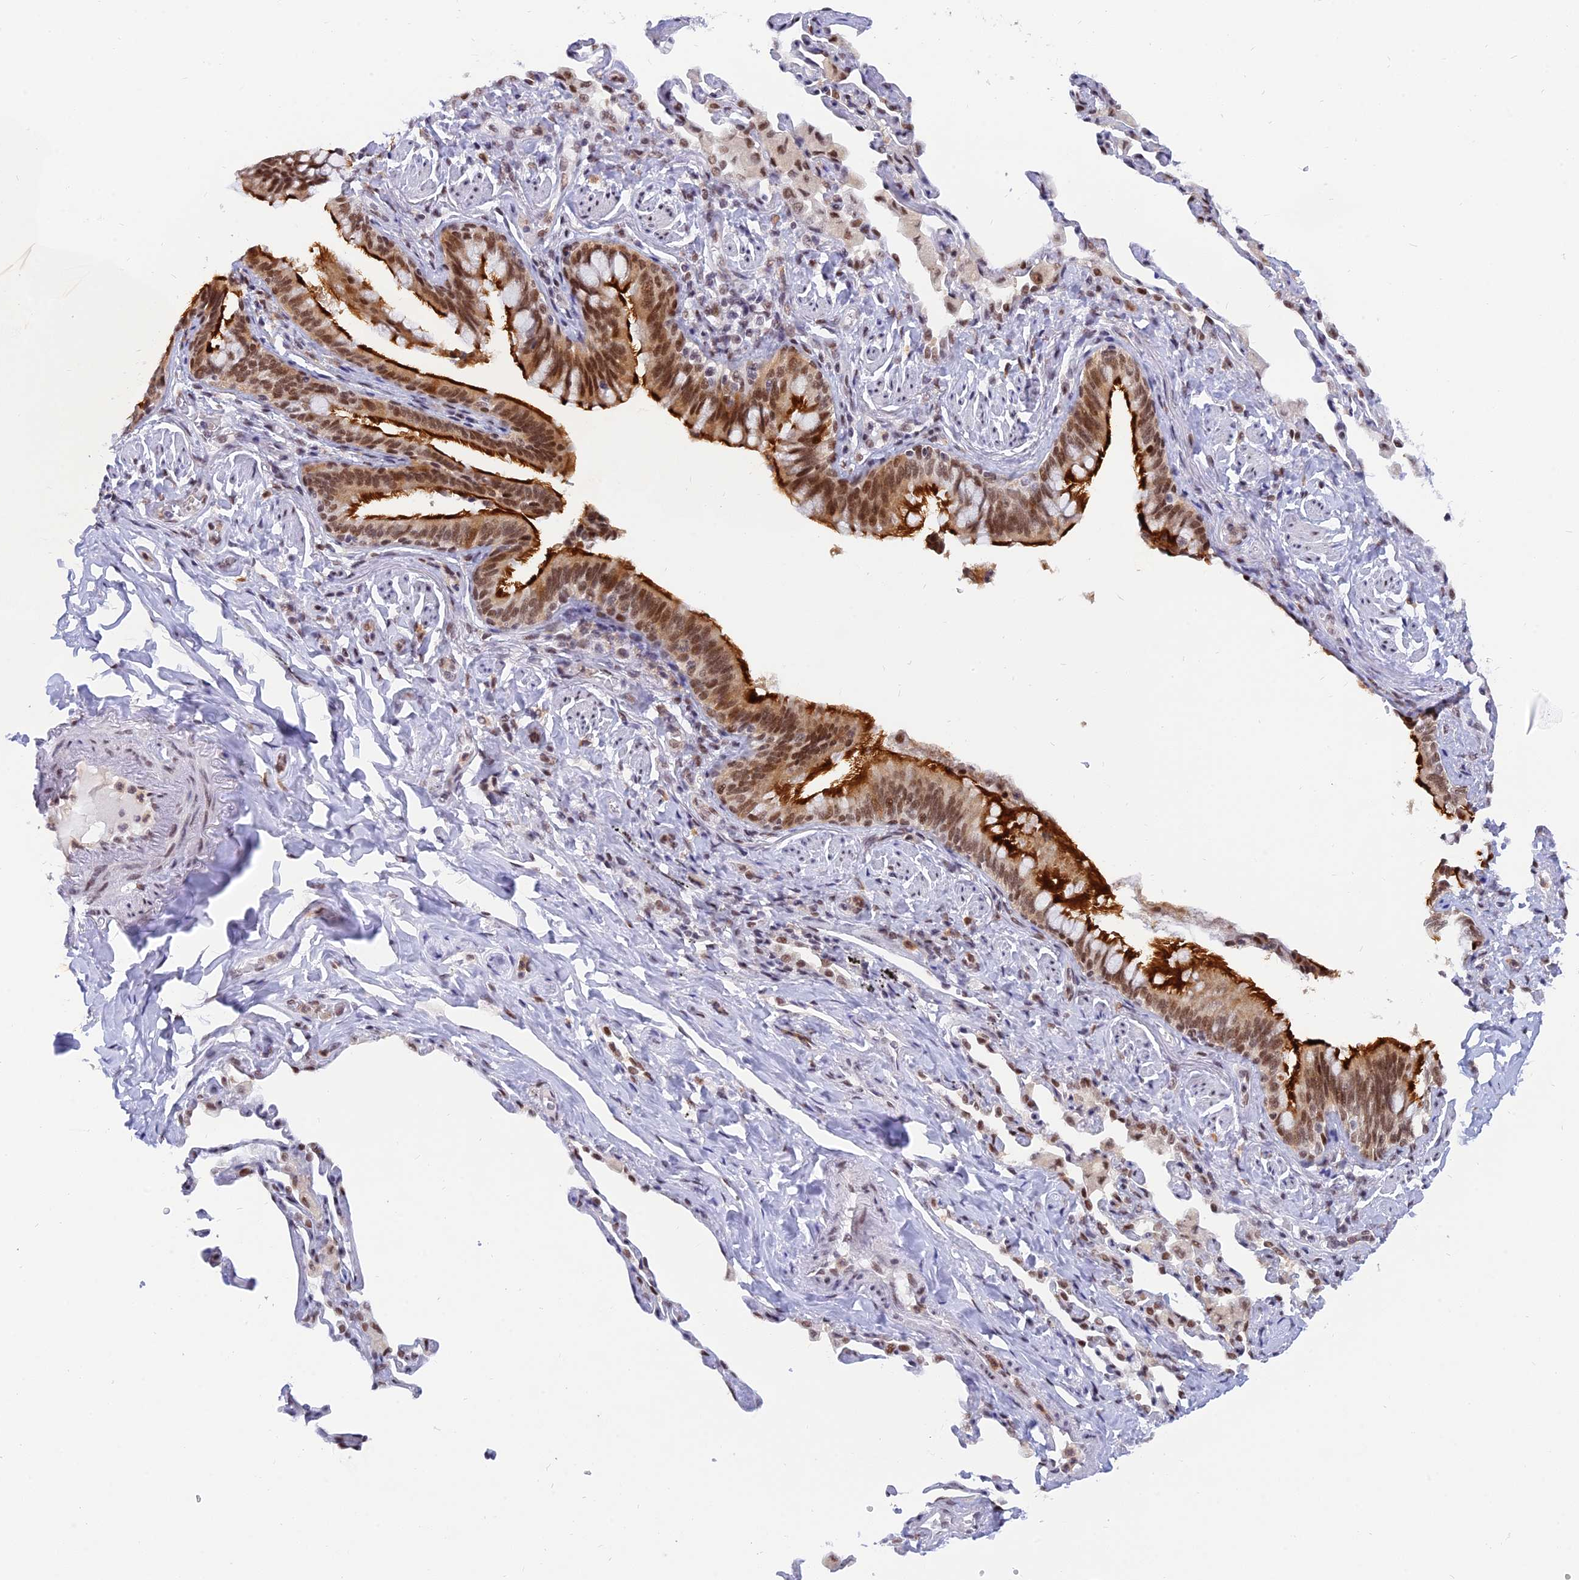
{"staining": {"intensity": "strong", "quantity": ">75%", "location": "cytoplasmic/membranous,nuclear"}, "tissue": "bronchus", "cell_type": "Respiratory epithelial cells", "image_type": "normal", "snomed": [{"axis": "morphology", "description": "Normal tissue, NOS"}, {"axis": "morphology", "description": "Inflammation, NOS"}, {"axis": "topography", "description": "Bronchus"}, {"axis": "topography", "description": "Lung"}], "caption": "Bronchus was stained to show a protein in brown. There is high levels of strong cytoplasmic/membranous,nuclear positivity in about >75% of respiratory epithelial cells. (DAB IHC, brown staining for protein, blue staining for nuclei).", "gene": "DPY30", "patient": {"sex": "female", "age": 46}}